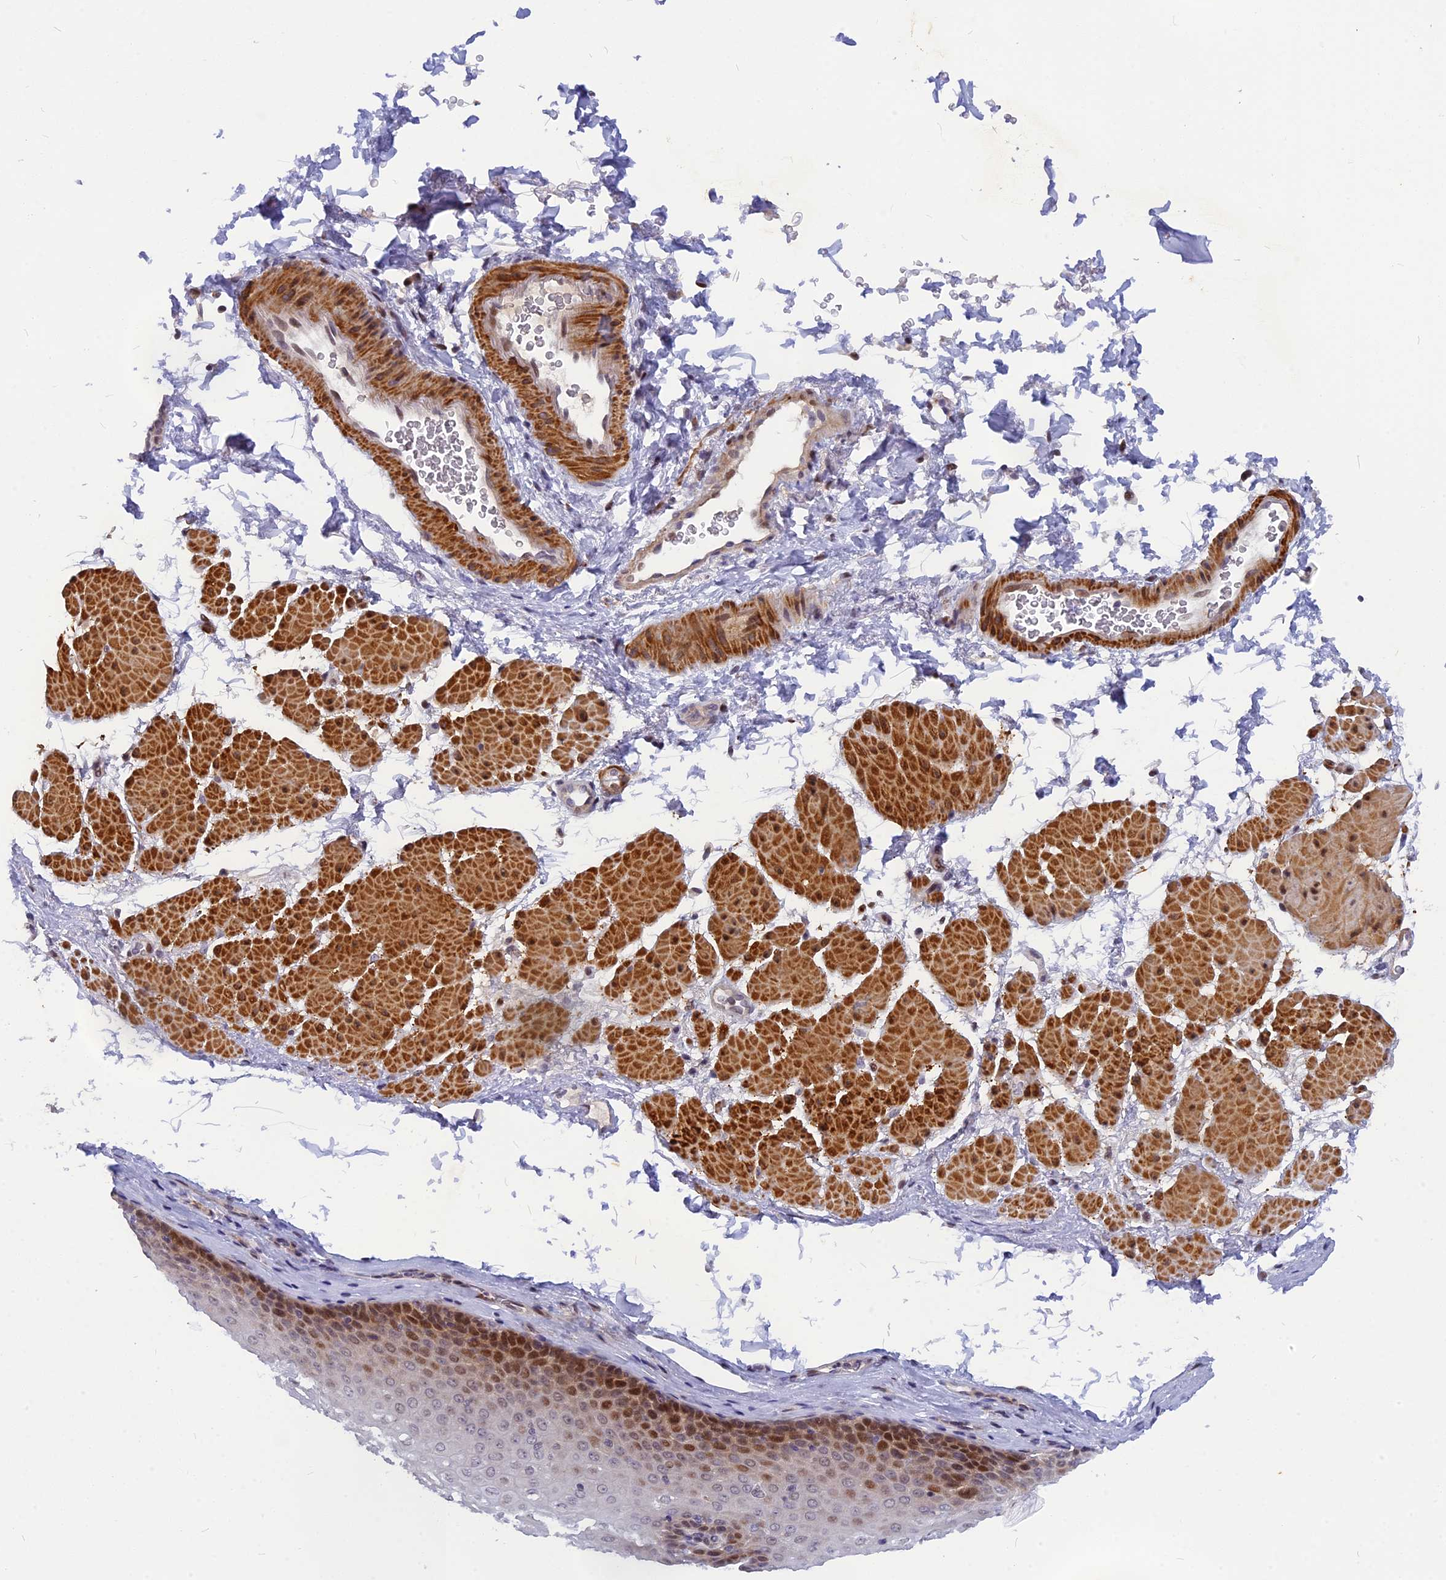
{"staining": {"intensity": "moderate", "quantity": "25%-75%", "location": "nuclear"}, "tissue": "esophagus", "cell_type": "Squamous epithelial cells", "image_type": "normal", "snomed": [{"axis": "morphology", "description": "Normal tissue, NOS"}, {"axis": "topography", "description": "Esophagus"}], "caption": "Protein staining of normal esophagus displays moderate nuclear expression in approximately 25%-75% of squamous epithelial cells. (IHC, brightfield microscopy, high magnification).", "gene": "ANKRD34B", "patient": {"sex": "female", "age": 66}}